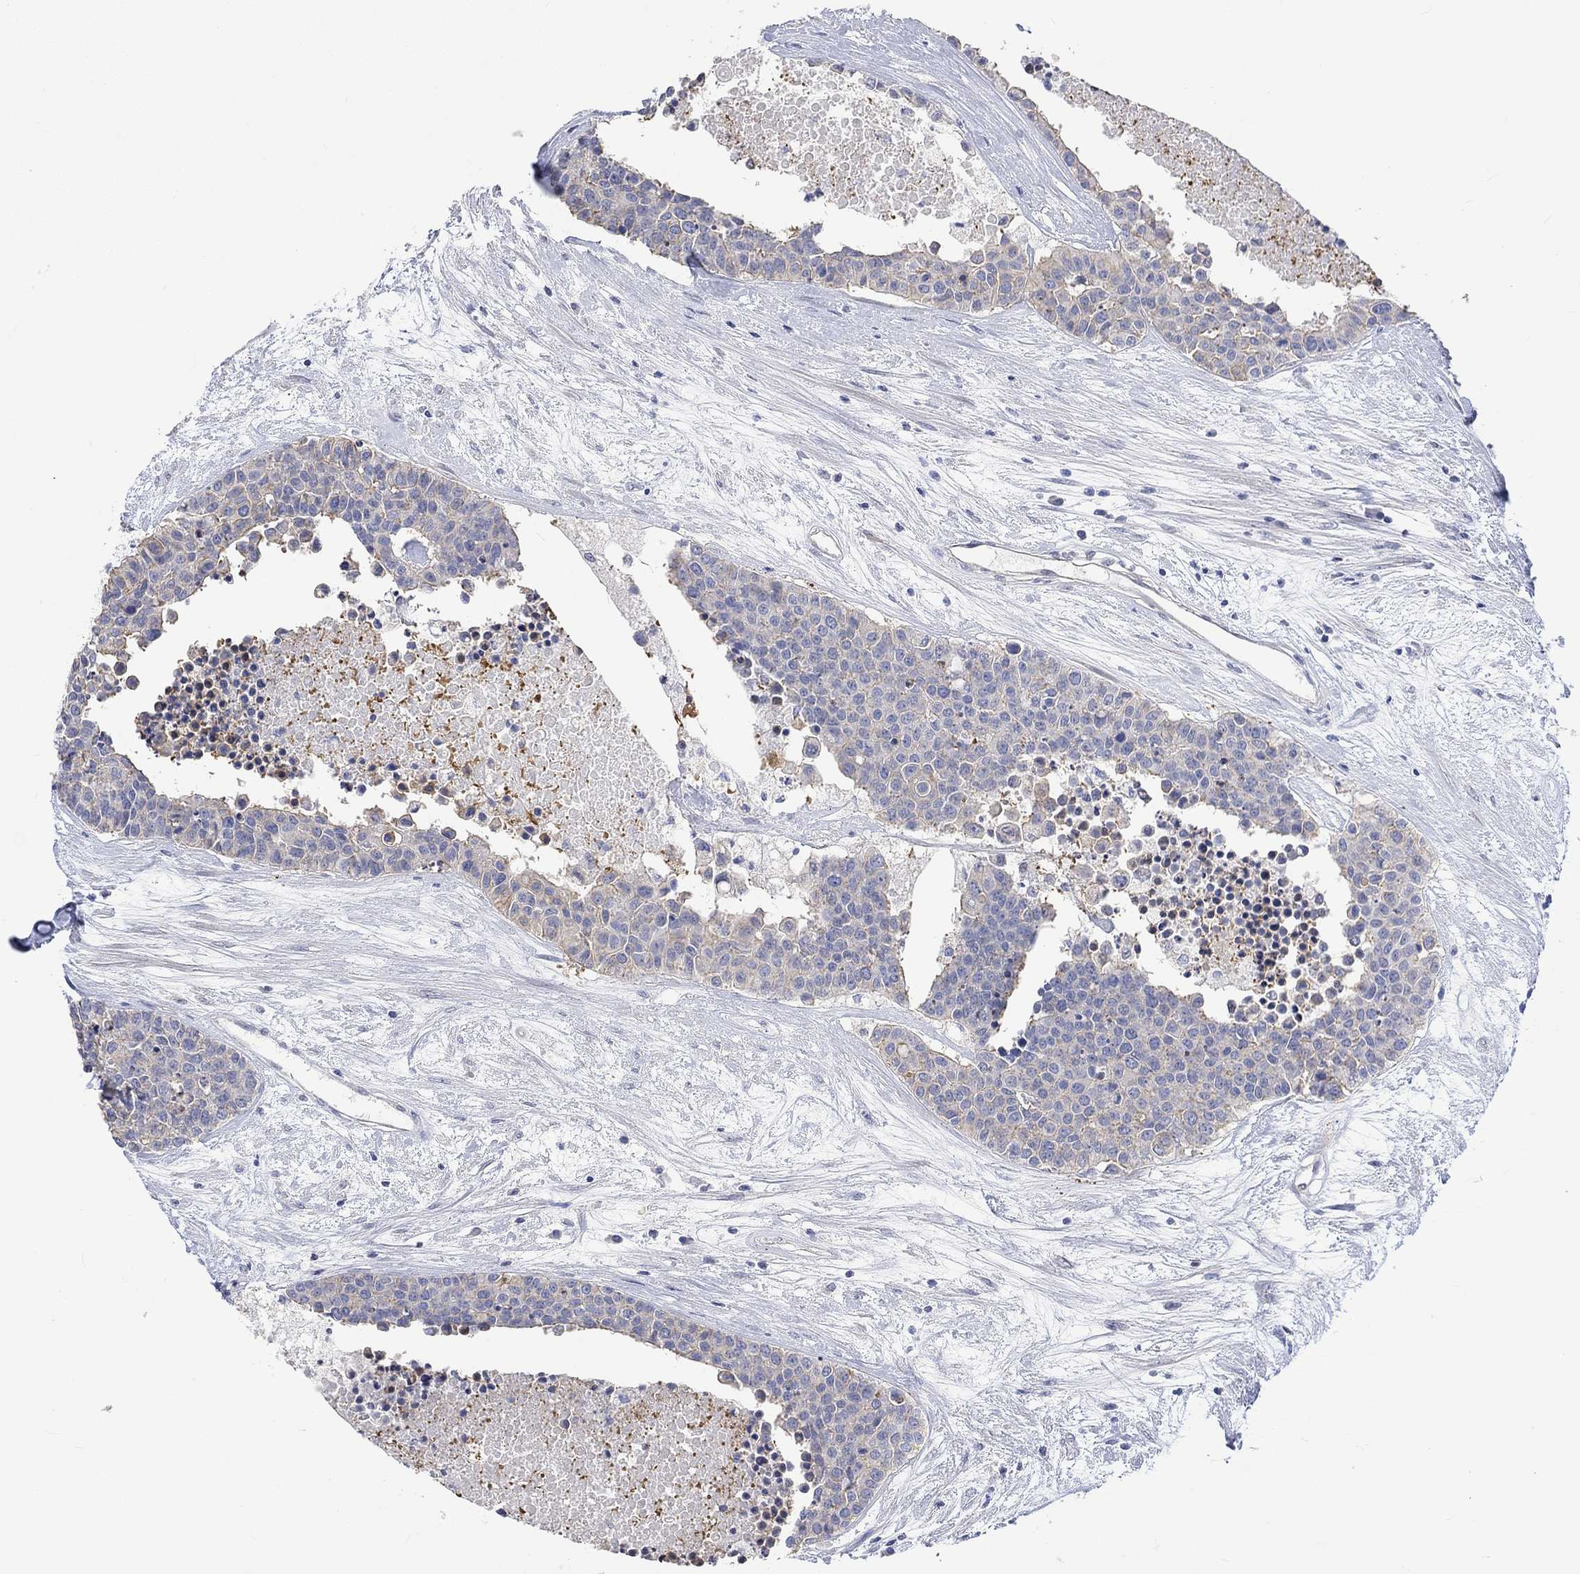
{"staining": {"intensity": "weak", "quantity": "25%-75%", "location": "cytoplasmic/membranous"}, "tissue": "carcinoid", "cell_type": "Tumor cells", "image_type": "cancer", "snomed": [{"axis": "morphology", "description": "Carcinoid, malignant, NOS"}, {"axis": "topography", "description": "Colon"}], "caption": "About 25%-75% of tumor cells in carcinoid demonstrate weak cytoplasmic/membranous protein expression as visualized by brown immunohistochemical staining.", "gene": "AGRP", "patient": {"sex": "male", "age": 81}}